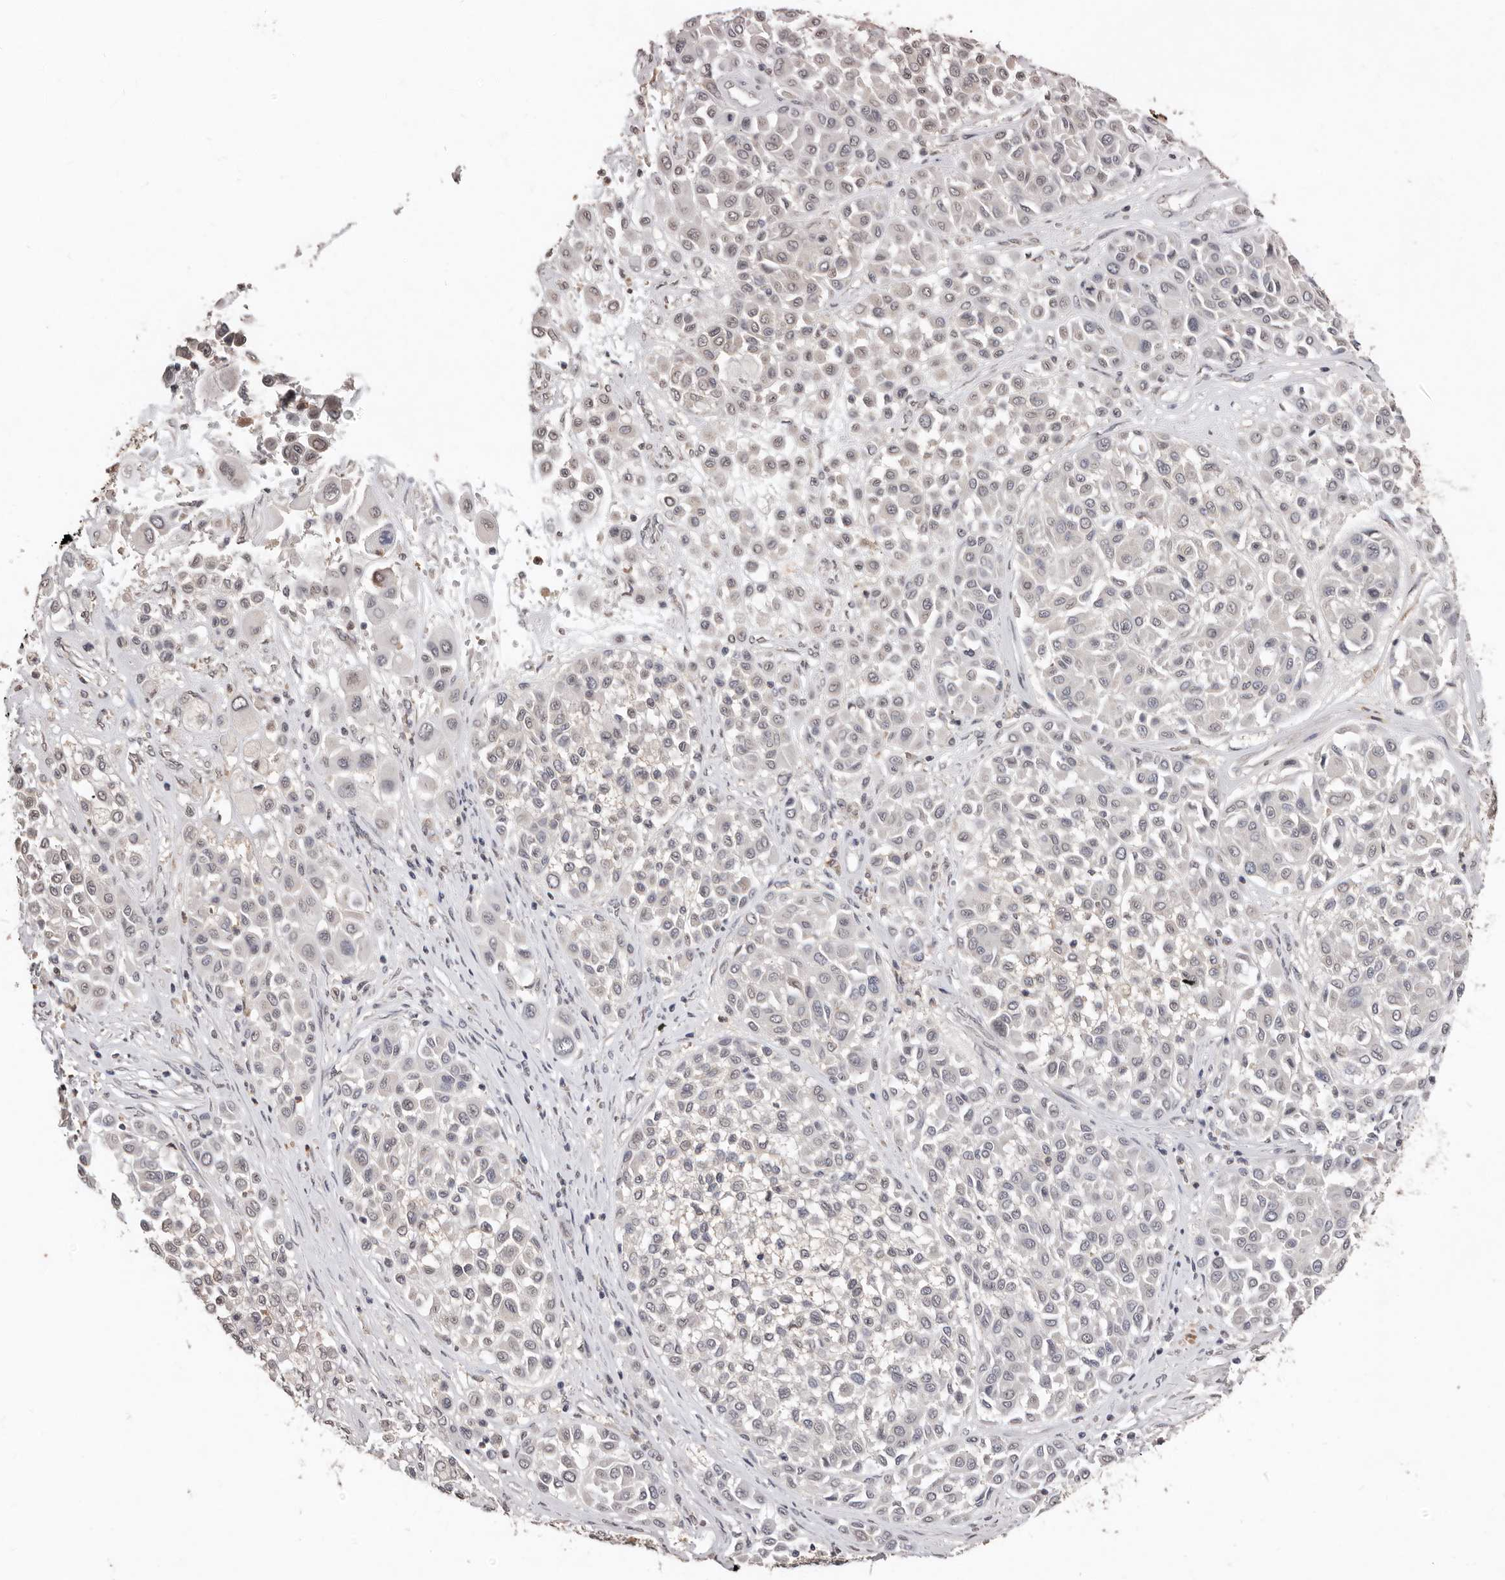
{"staining": {"intensity": "negative", "quantity": "none", "location": "none"}, "tissue": "melanoma", "cell_type": "Tumor cells", "image_type": "cancer", "snomed": [{"axis": "morphology", "description": "Malignant melanoma, Metastatic site"}, {"axis": "topography", "description": "Soft tissue"}], "caption": "Immunohistochemistry of human melanoma demonstrates no expression in tumor cells. (DAB immunohistochemistry visualized using brightfield microscopy, high magnification).", "gene": "SULT1E1", "patient": {"sex": "male", "age": 41}}